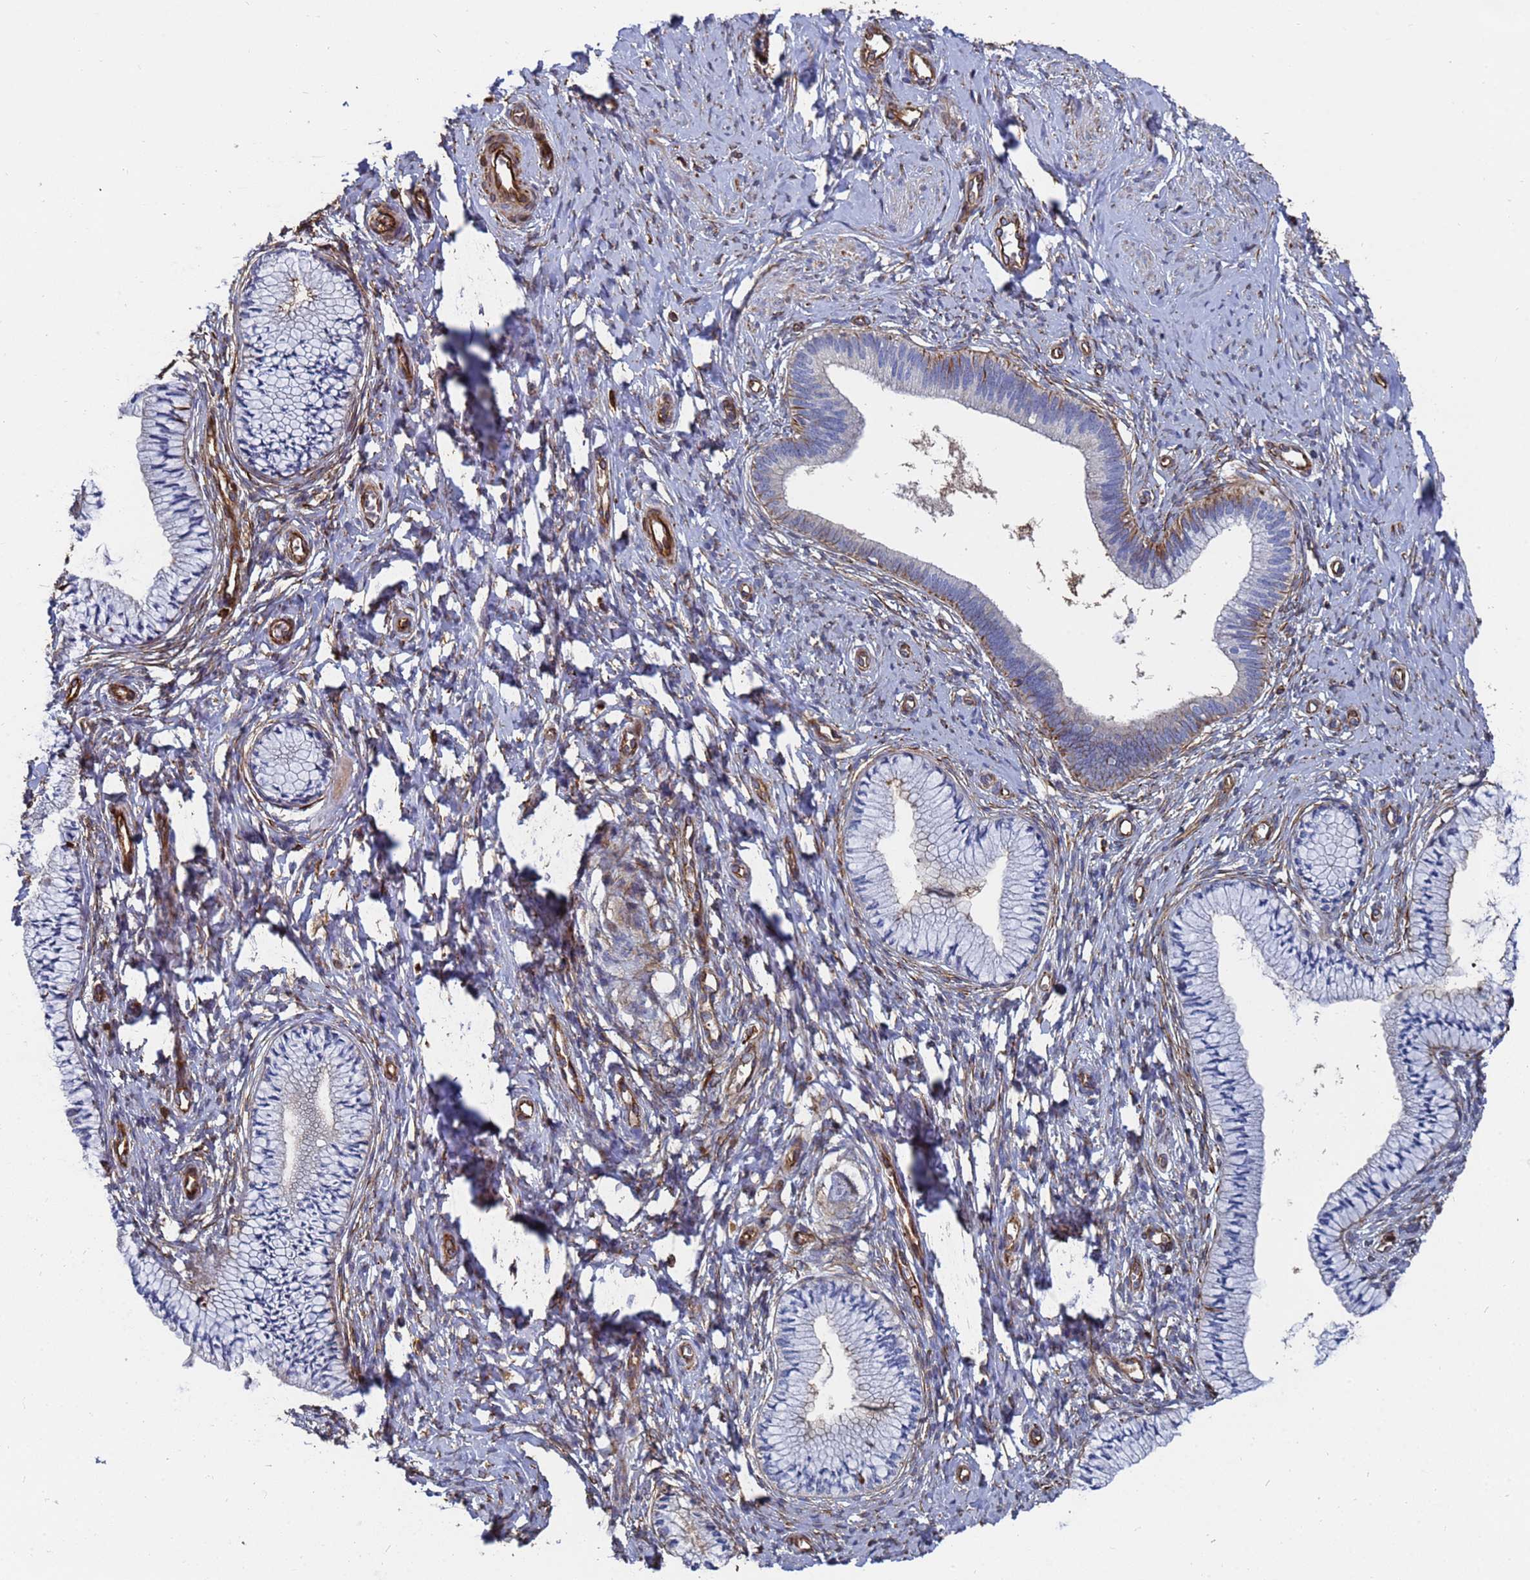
{"staining": {"intensity": "negative", "quantity": "none", "location": "none"}, "tissue": "cervix", "cell_type": "Glandular cells", "image_type": "normal", "snomed": [{"axis": "morphology", "description": "Normal tissue, NOS"}, {"axis": "topography", "description": "Cervix"}], "caption": "Immunohistochemistry of benign human cervix shows no expression in glandular cells. (DAB immunohistochemistry visualized using brightfield microscopy, high magnification).", "gene": "SYT13", "patient": {"sex": "female", "age": 36}}